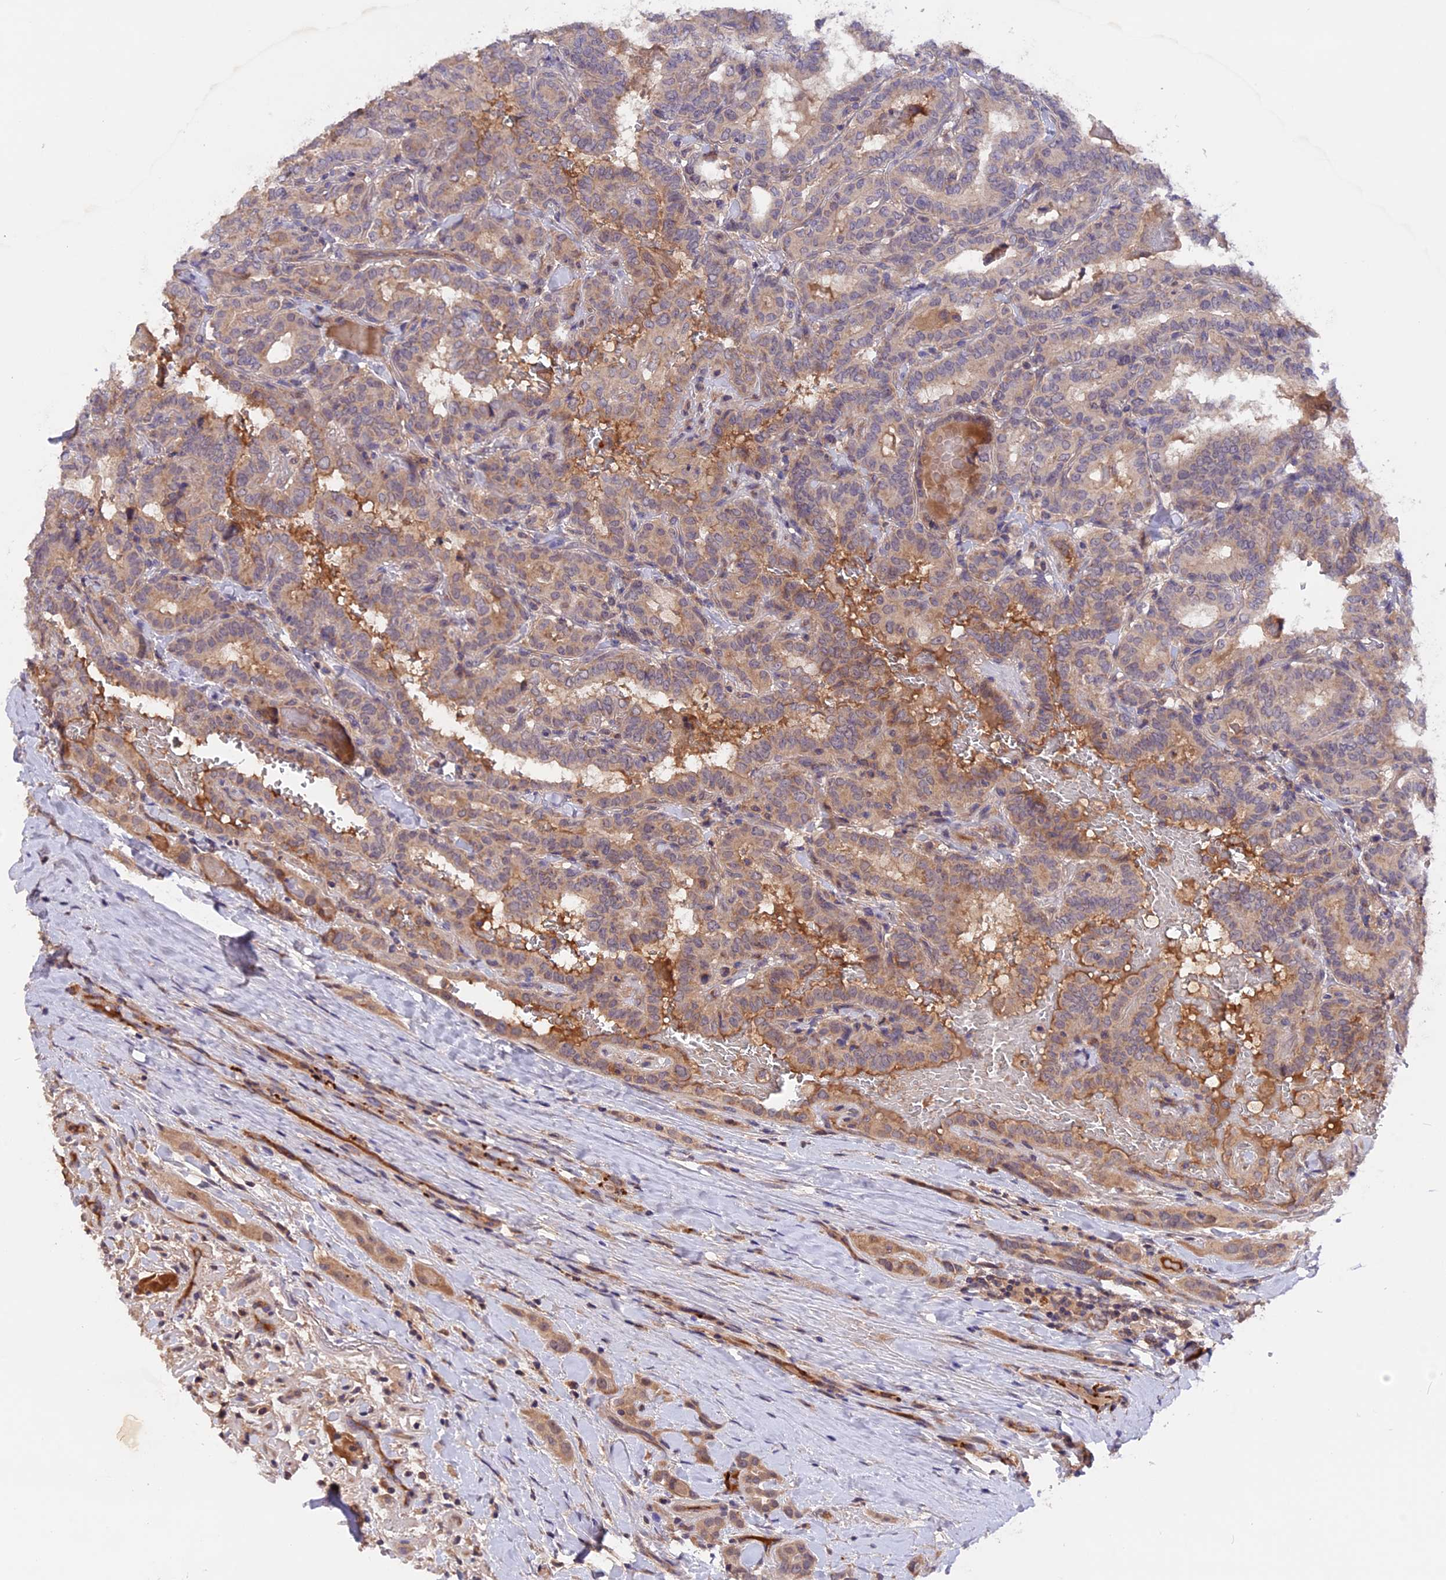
{"staining": {"intensity": "weak", "quantity": "25%-75%", "location": "cytoplasmic/membranous"}, "tissue": "thyroid cancer", "cell_type": "Tumor cells", "image_type": "cancer", "snomed": [{"axis": "morphology", "description": "Papillary adenocarcinoma, NOS"}, {"axis": "topography", "description": "Thyroid gland"}], "caption": "Protein expression analysis of human thyroid cancer (papillary adenocarcinoma) reveals weak cytoplasmic/membranous expression in about 25%-75% of tumor cells.", "gene": "MARK4", "patient": {"sex": "female", "age": 72}}